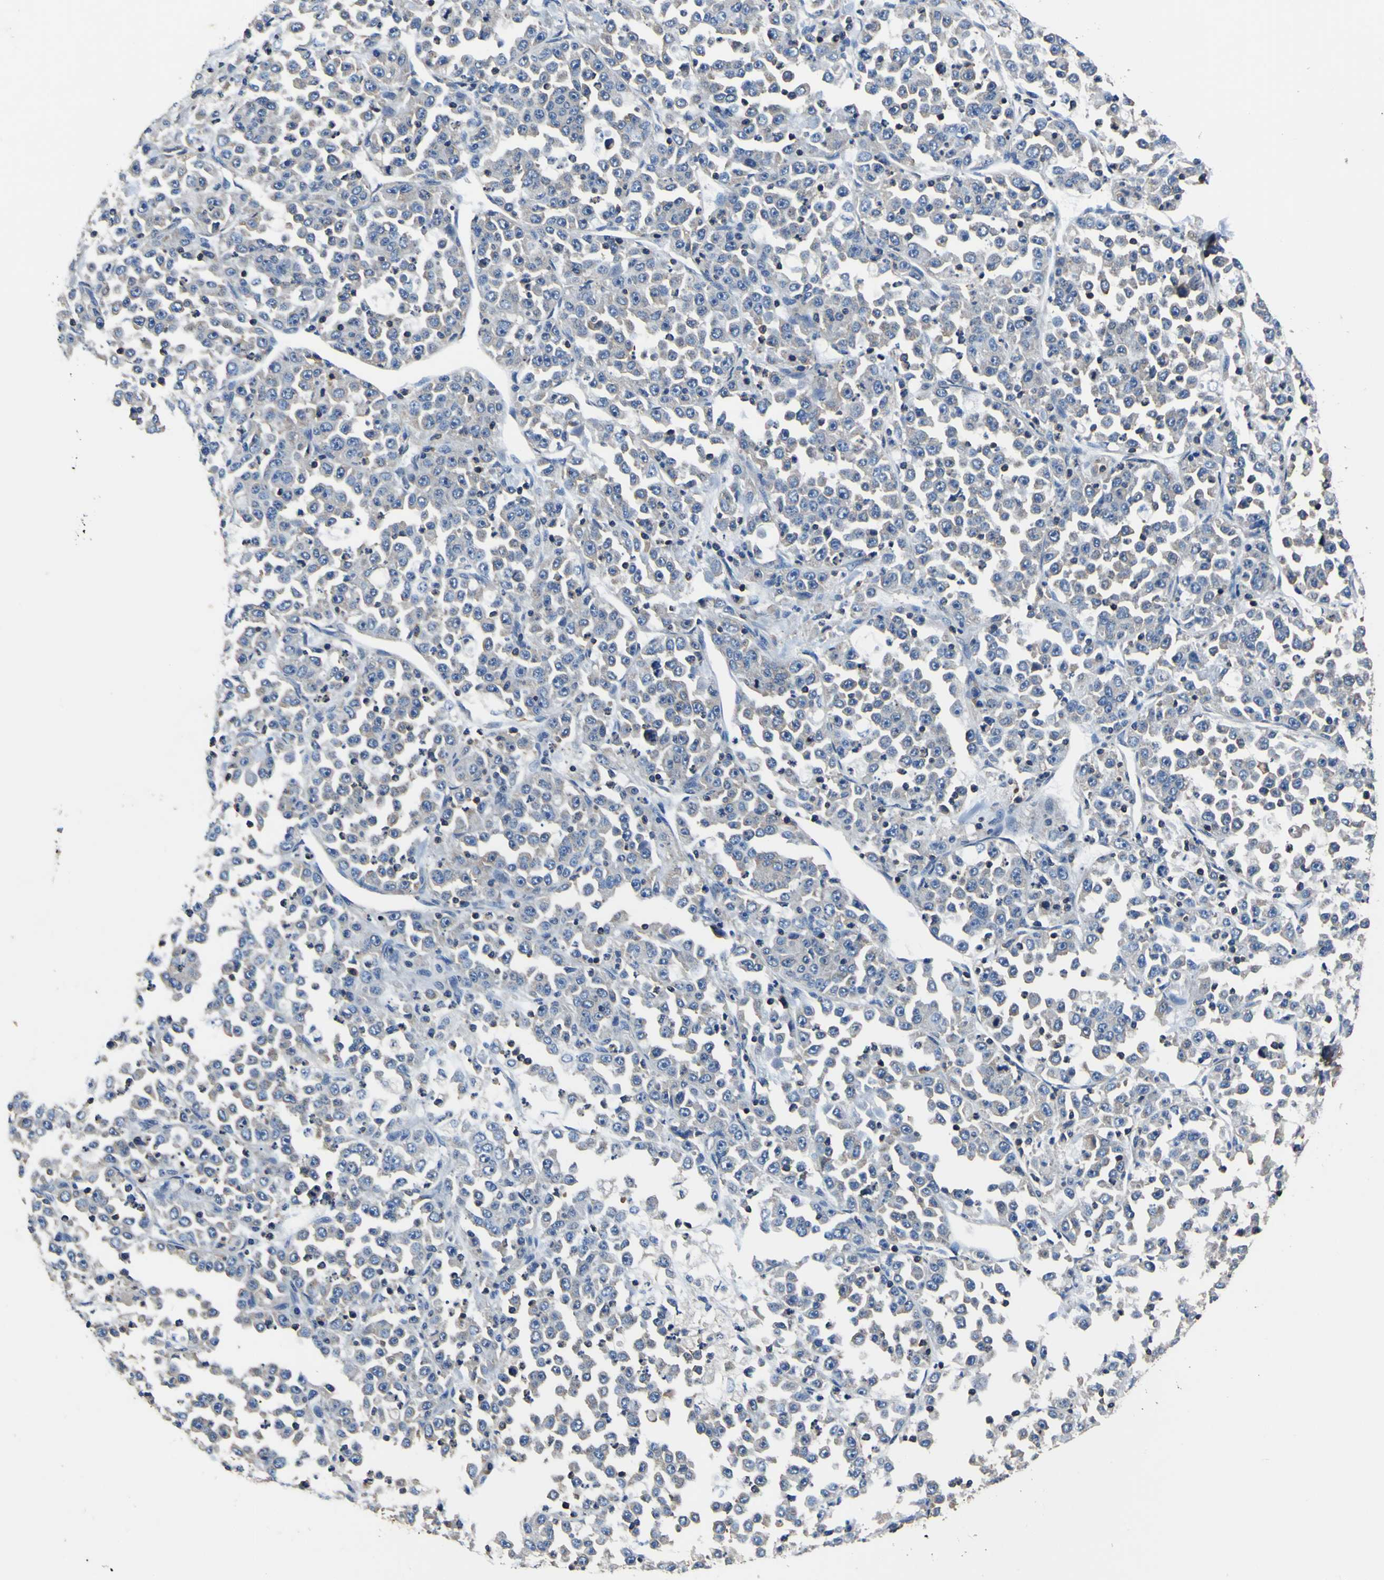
{"staining": {"intensity": "negative", "quantity": "none", "location": "none"}, "tissue": "stomach cancer", "cell_type": "Tumor cells", "image_type": "cancer", "snomed": [{"axis": "morphology", "description": "Normal tissue, NOS"}, {"axis": "morphology", "description": "Adenocarcinoma, NOS"}, {"axis": "topography", "description": "Stomach, upper"}, {"axis": "topography", "description": "Stomach"}], "caption": "An immunohistochemistry image of adenocarcinoma (stomach) is shown. There is no staining in tumor cells of adenocarcinoma (stomach). Brightfield microscopy of immunohistochemistry stained with DAB (3,3'-diaminobenzidine) (brown) and hematoxylin (blue), captured at high magnification.", "gene": "CNR2", "patient": {"sex": "male", "age": 59}}